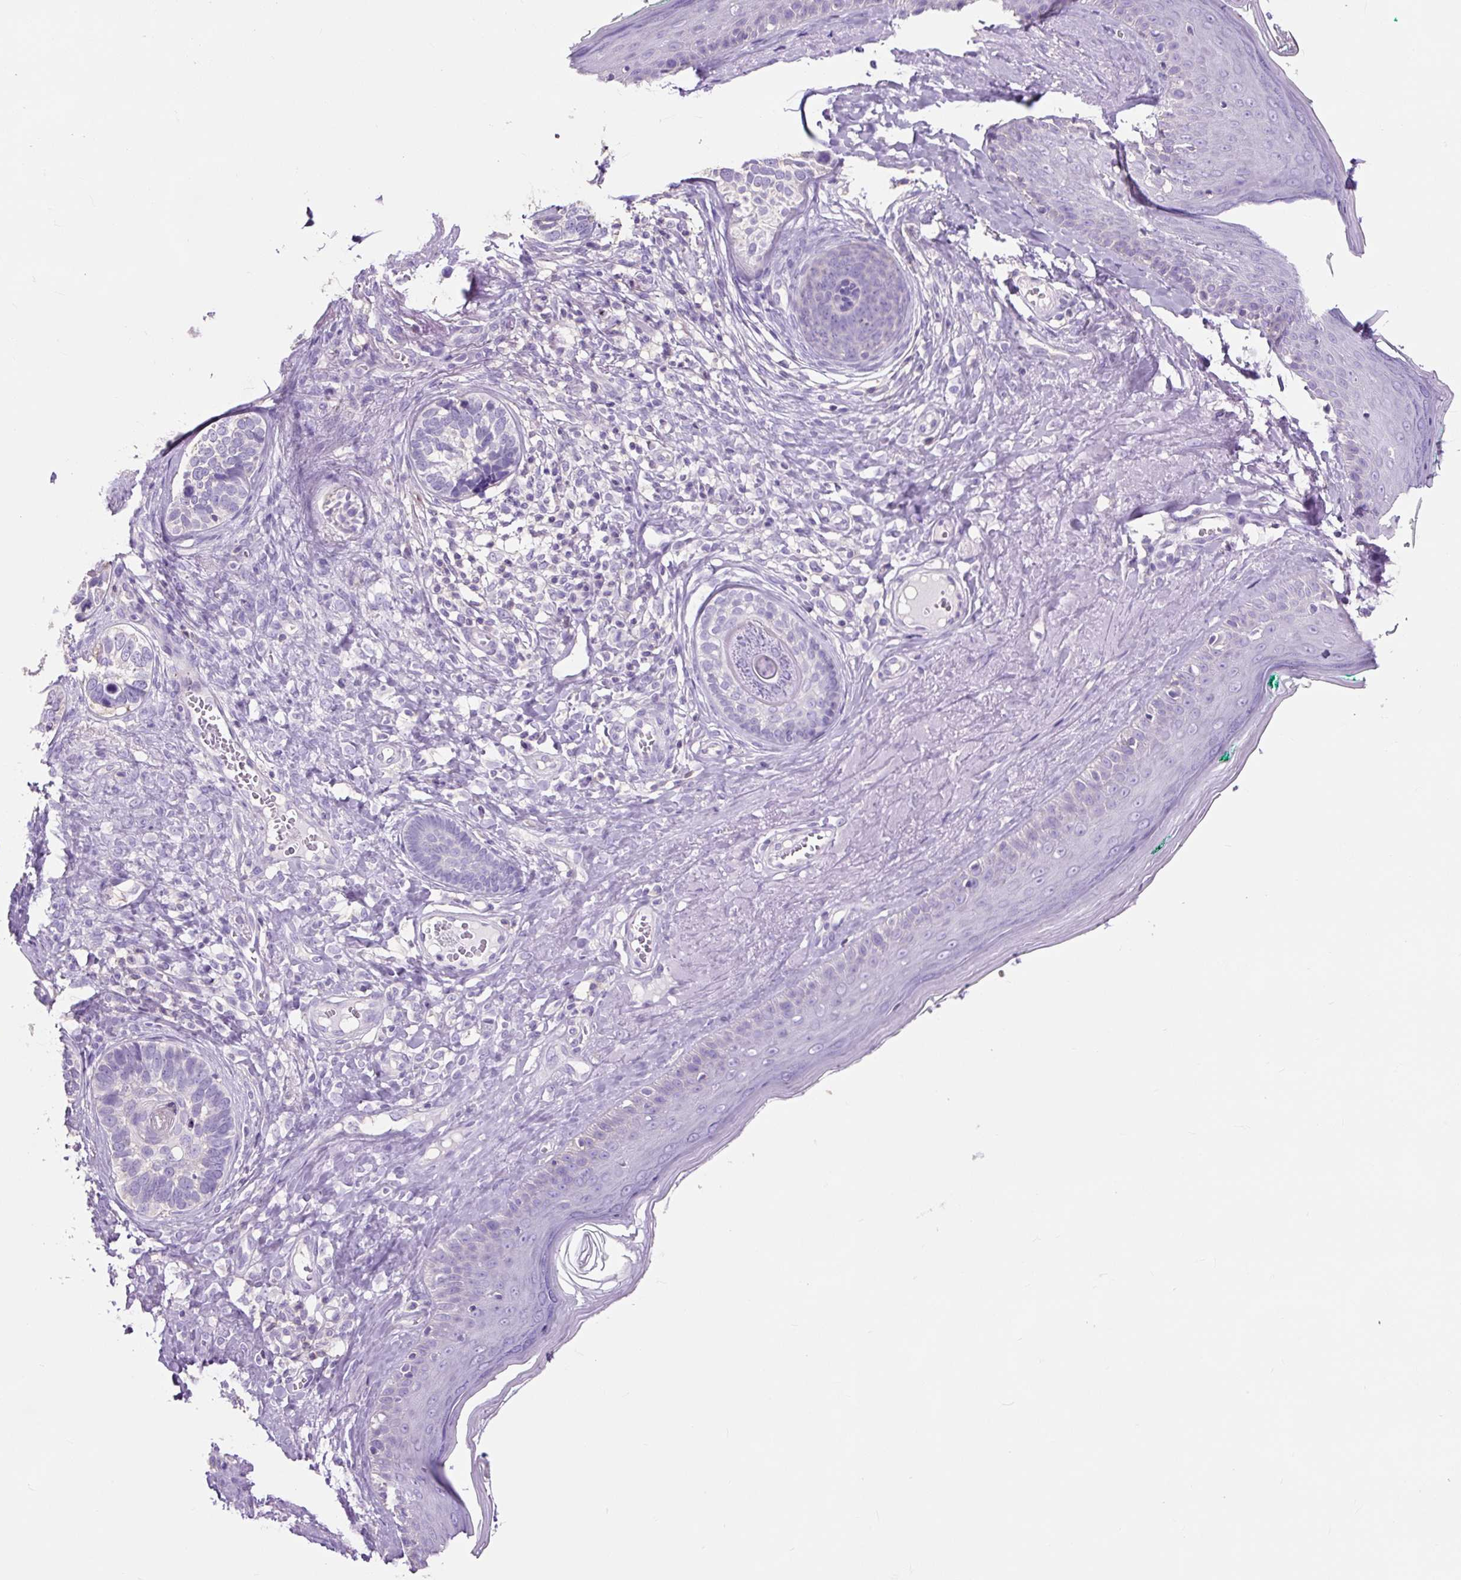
{"staining": {"intensity": "negative", "quantity": "none", "location": "none"}, "tissue": "skin cancer", "cell_type": "Tumor cells", "image_type": "cancer", "snomed": [{"axis": "morphology", "description": "Basal cell carcinoma"}, {"axis": "topography", "description": "Skin"}], "caption": "Immunohistochemical staining of human skin cancer shows no significant staining in tumor cells.", "gene": "OR10A7", "patient": {"sex": "male", "age": 62}}